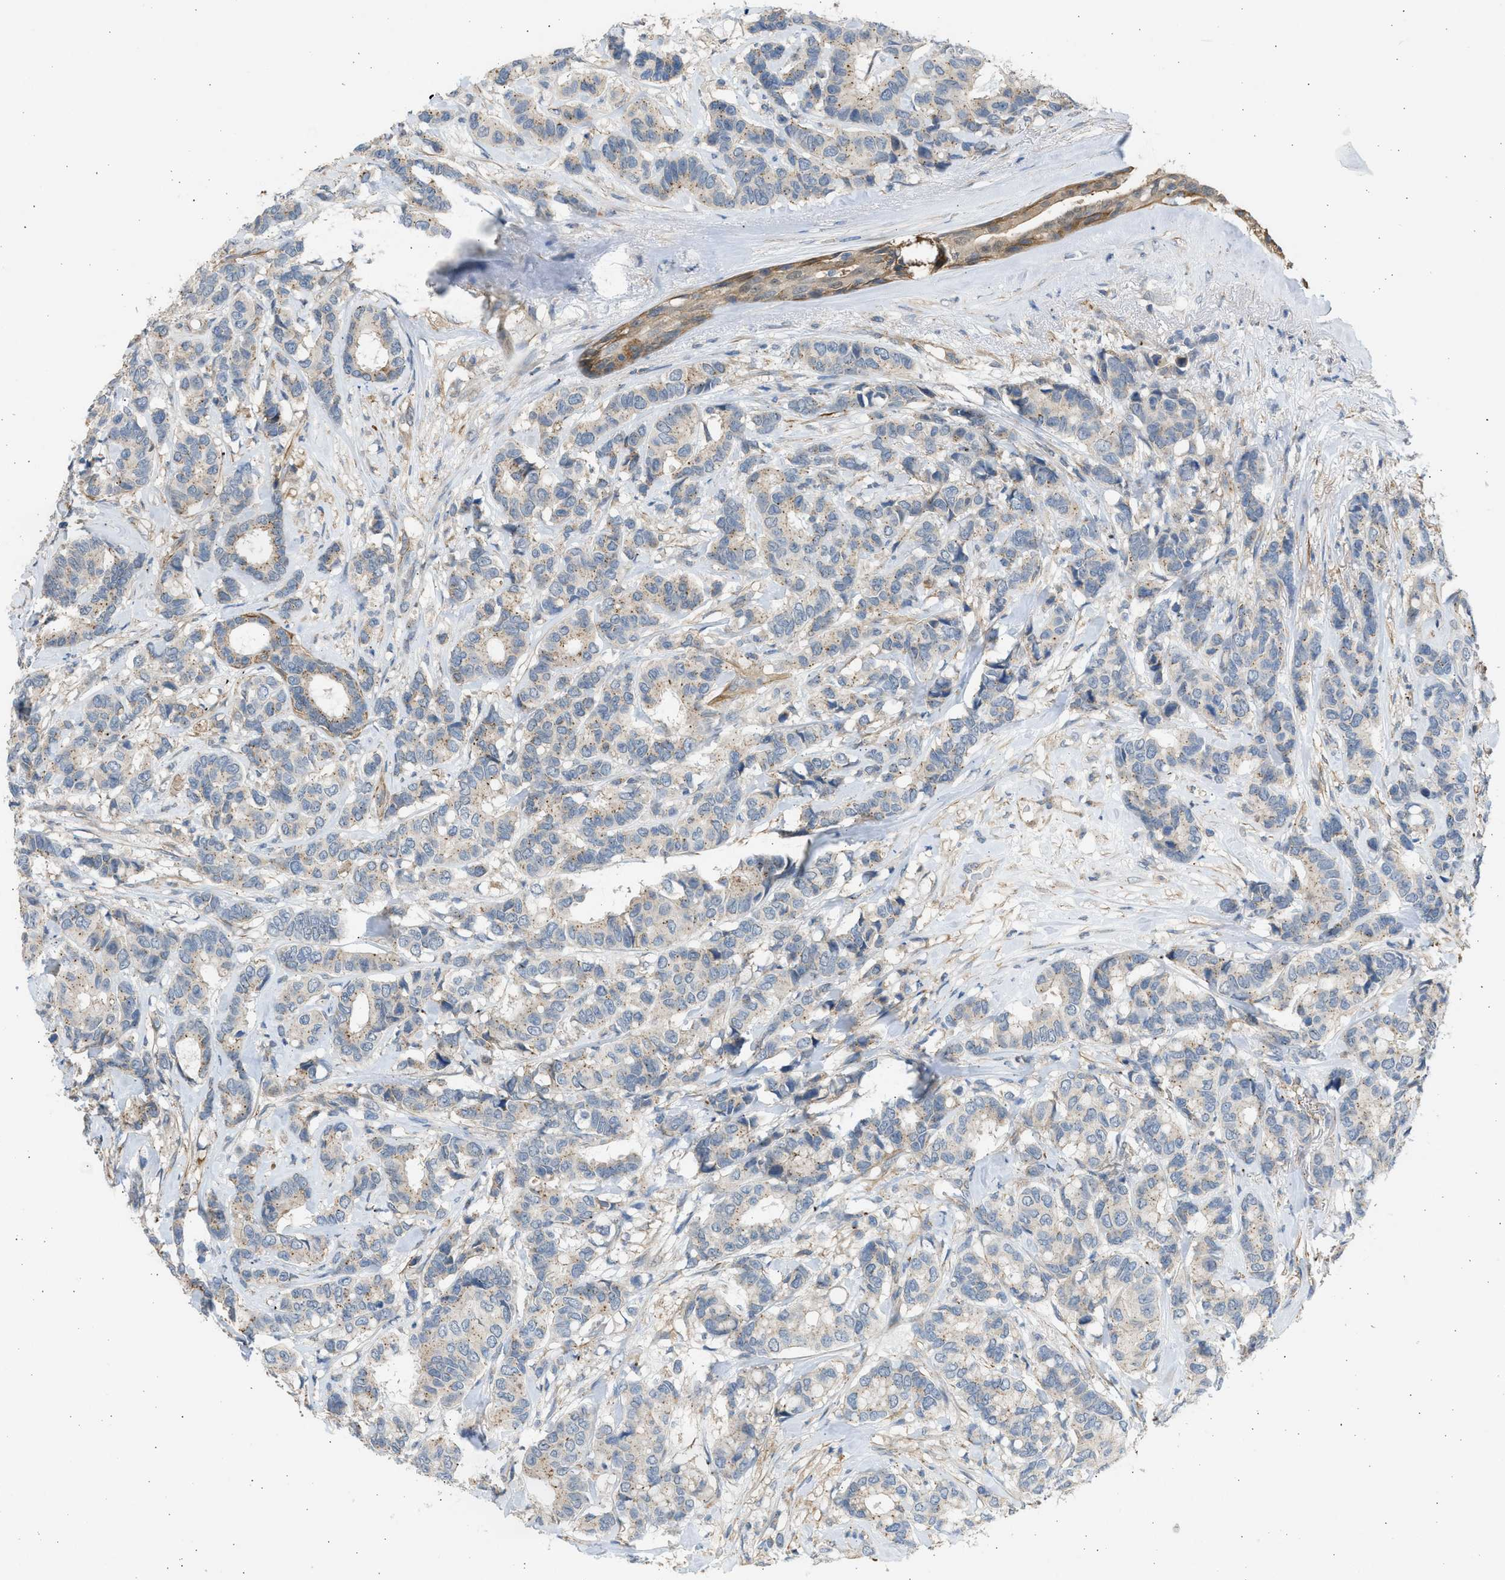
{"staining": {"intensity": "weak", "quantity": "25%-75%", "location": "cytoplasmic/membranous"}, "tissue": "breast cancer", "cell_type": "Tumor cells", "image_type": "cancer", "snomed": [{"axis": "morphology", "description": "Duct carcinoma"}, {"axis": "topography", "description": "Breast"}], "caption": "Immunohistochemistry (DAB (3,3'-diaminobenzidine)) staining of breast intraductal carcinoma displays weak cytoplasmic/membranous protein positivity in approximately 25%-75% of tumor cells.", "gene": "PCNX3", "patient": {"sex": "female", "age": 87}}